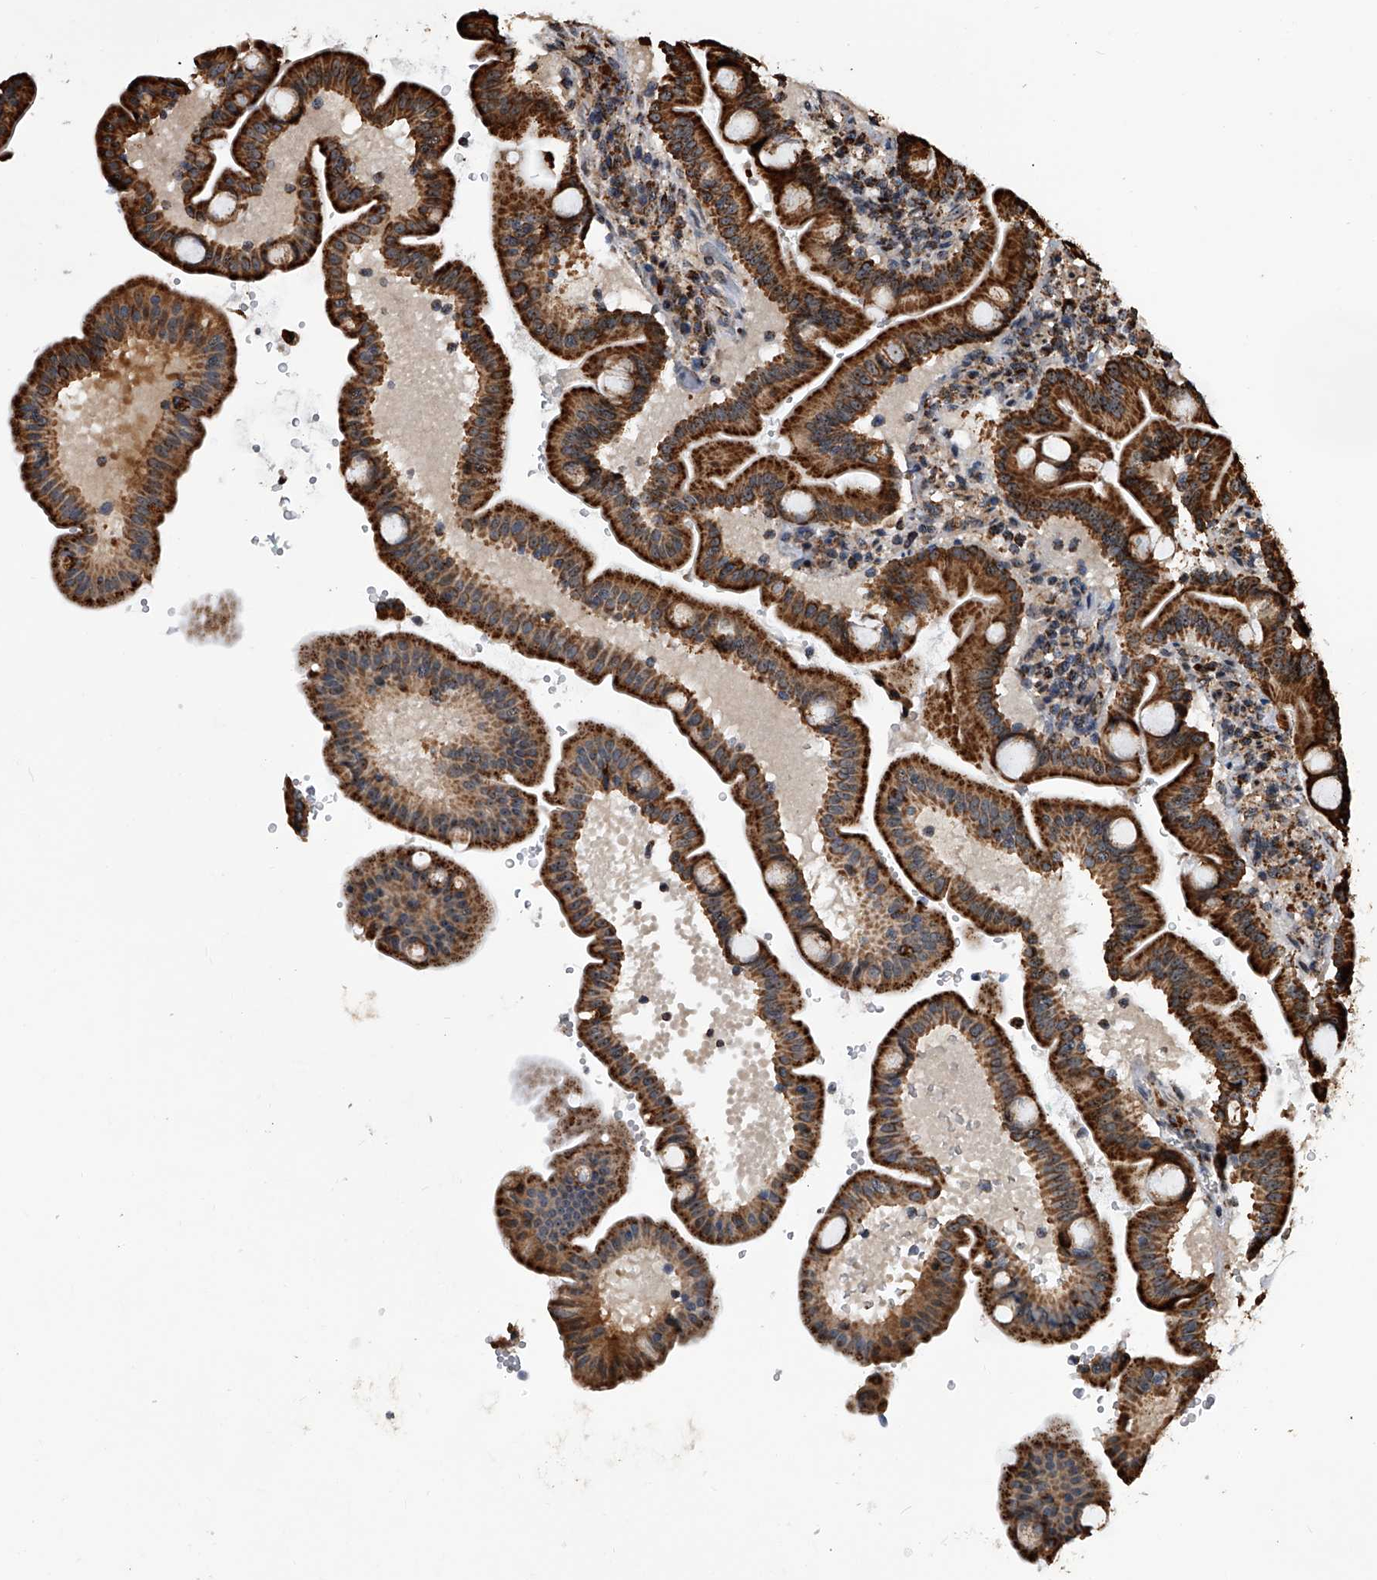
{"staining": {"intensity": "strong", "quantity": ">75%", "location": "cytoplasmic/membranous"}, "tissue": "duodenum", "cell_type": "Glandular cells", "image_type": "normal", "snomed": [{"axis": "morphology", "description": "Normal tissue, NOS"}, {"axis": "topography", "description": "Duodenum"}], "caption": "Immunohistochemistry (DAB) staining of benign duodenum shows strong cytoplasmic/membranous protein staining in approximately >75% of glandular cells.", "gene": "SMPDL3A", "patient": {"sex": "male", "age": 54}}